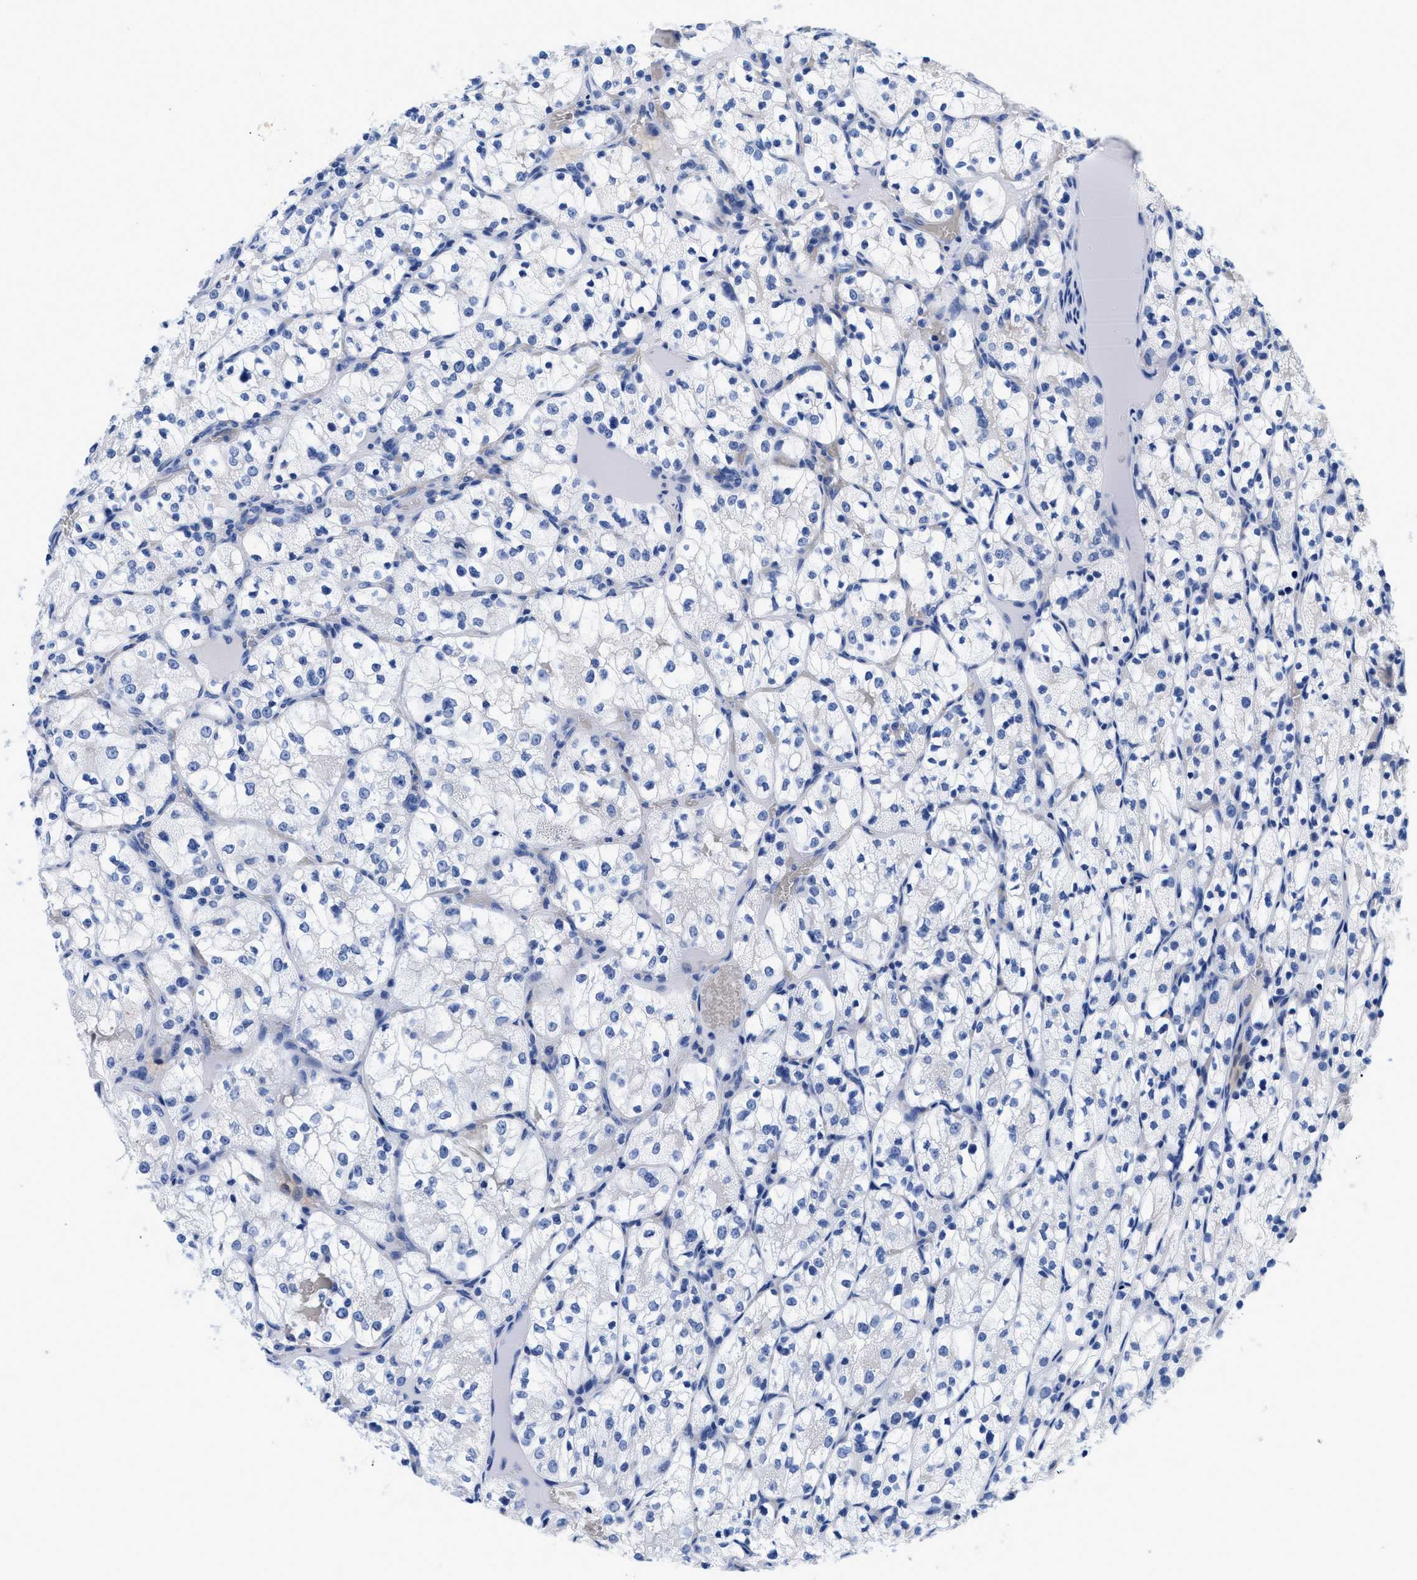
{"staining": {"intensity": "negative", "quantity": "none", "location": "none"}, "tissue": "renal cancer", "cell_type": "Tumor cells", "image_type": "cancer", "snomed": [{"axis": "morphology", "description": "Adenocarcinoma, NOS"}, {"axis": "topography", "description": "Kidney"}], "caption": "DAB (3,3'-diaminobenzidine) immunohistochemical staining of adenocarcinoma (renal) shows no significant positivity in tumor cells. (Immunohistochemistry (ihc), brightfield microscopy, high magnification).", "gene": "SLFN13", "patient": {"sex": "female", "age": 69}}